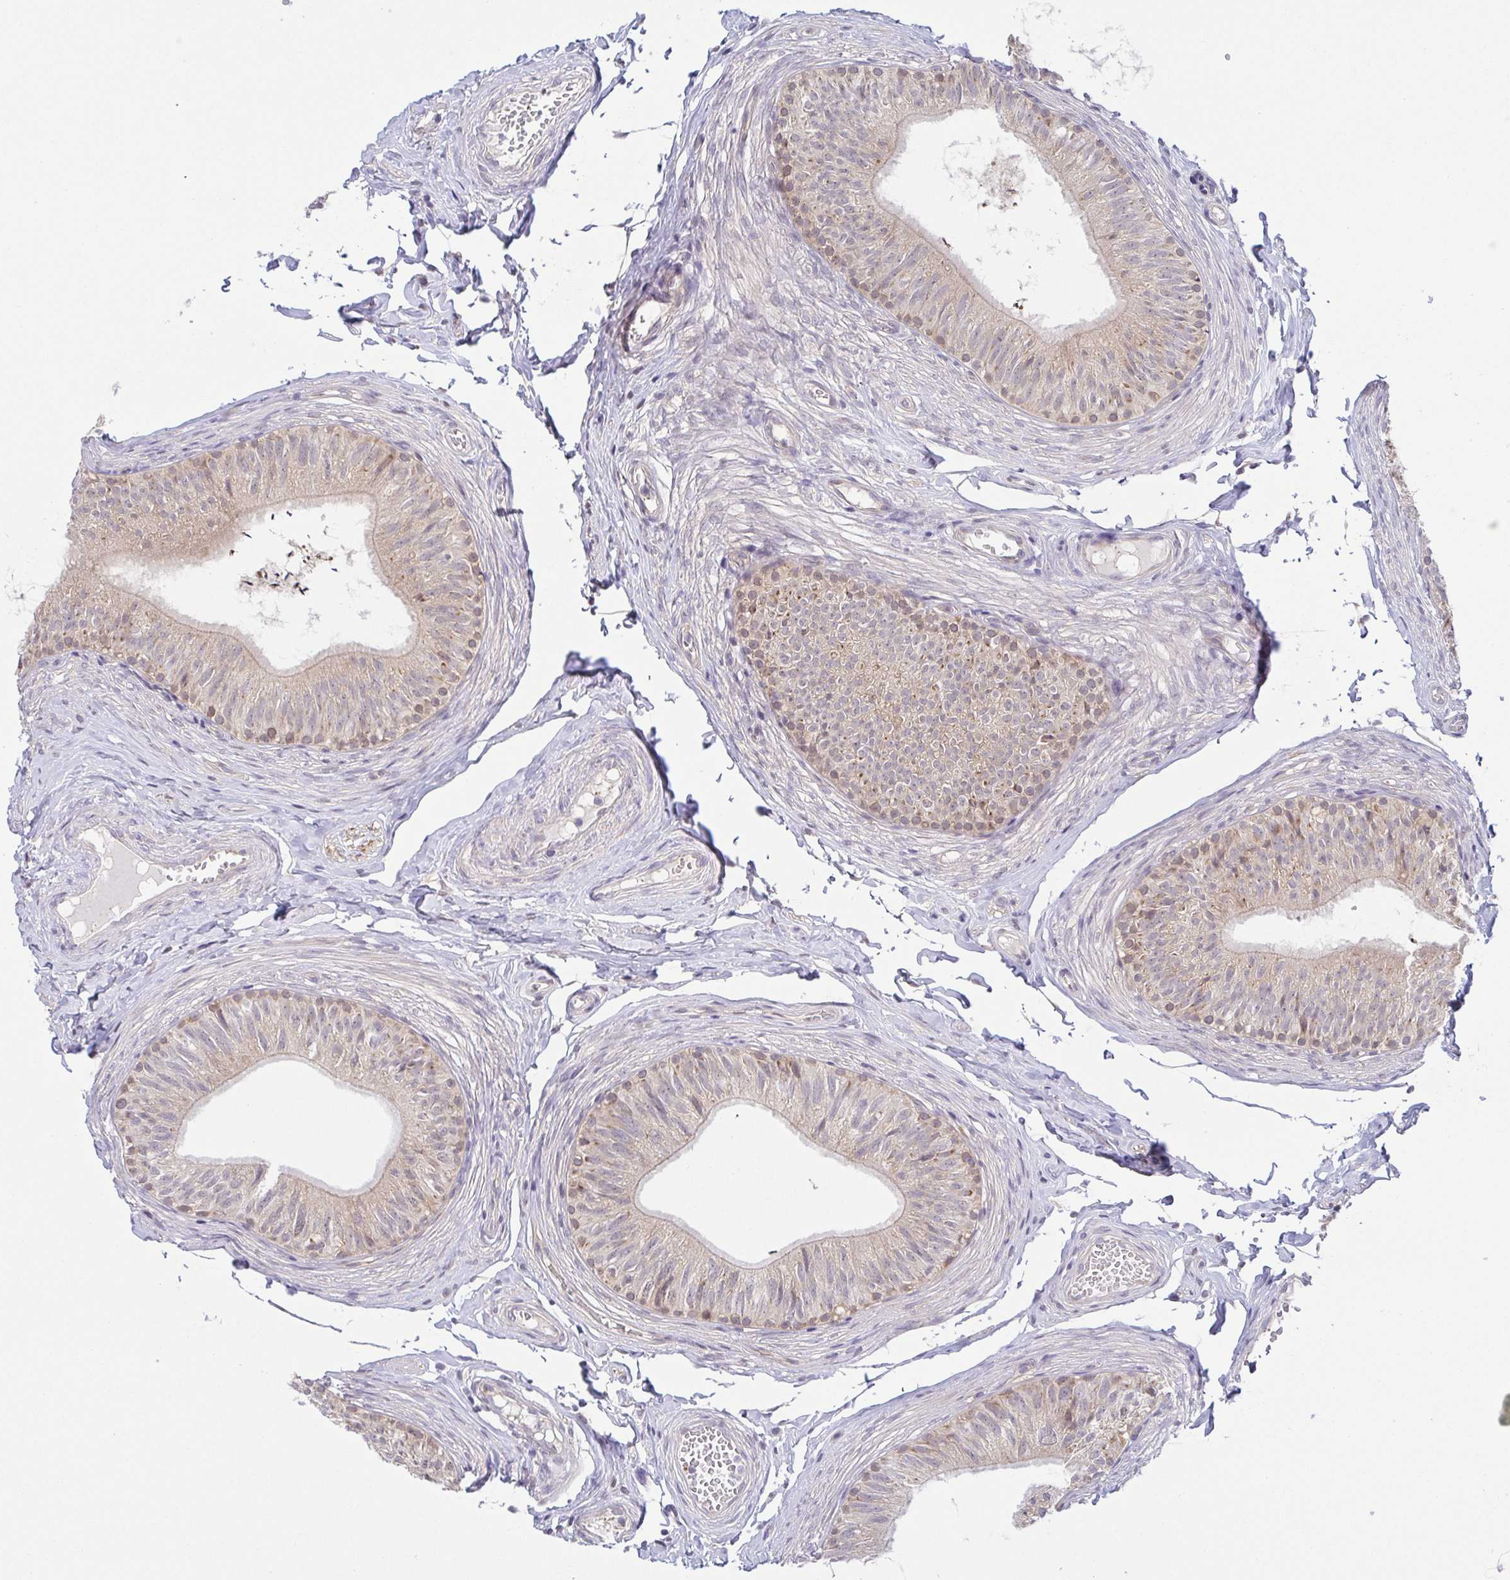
{"staining": {"intensity": "weak", "quantity": ">75%", "location": "cytoplasmic/membranous"}, "tissue": "epididymis", "cell_type": "Glandular cells", "image_type": "normal", "snomed": [{"axis": "morphology", "description": "Normal tissue, NOS"}, {"axis": "topography", "description": "Epididymis, spermatic cord, NOS"}, {"axis": "topography", "description": "Epididymis"}, {"axis": "topography", "description": "Peripheral nerve tissue"}], "caption": "The photomicrograph reveals immunohistochemical staining of unremarkable epididymis. There is weak cytoplasmic/membranous staining is seen in approximately >75% of glandular cells. The protein of interest is shown in brown color, while the nuclei are stained blue.", "gene": "BCL2L1", "patient": {"sex": "male", "age": 29}}